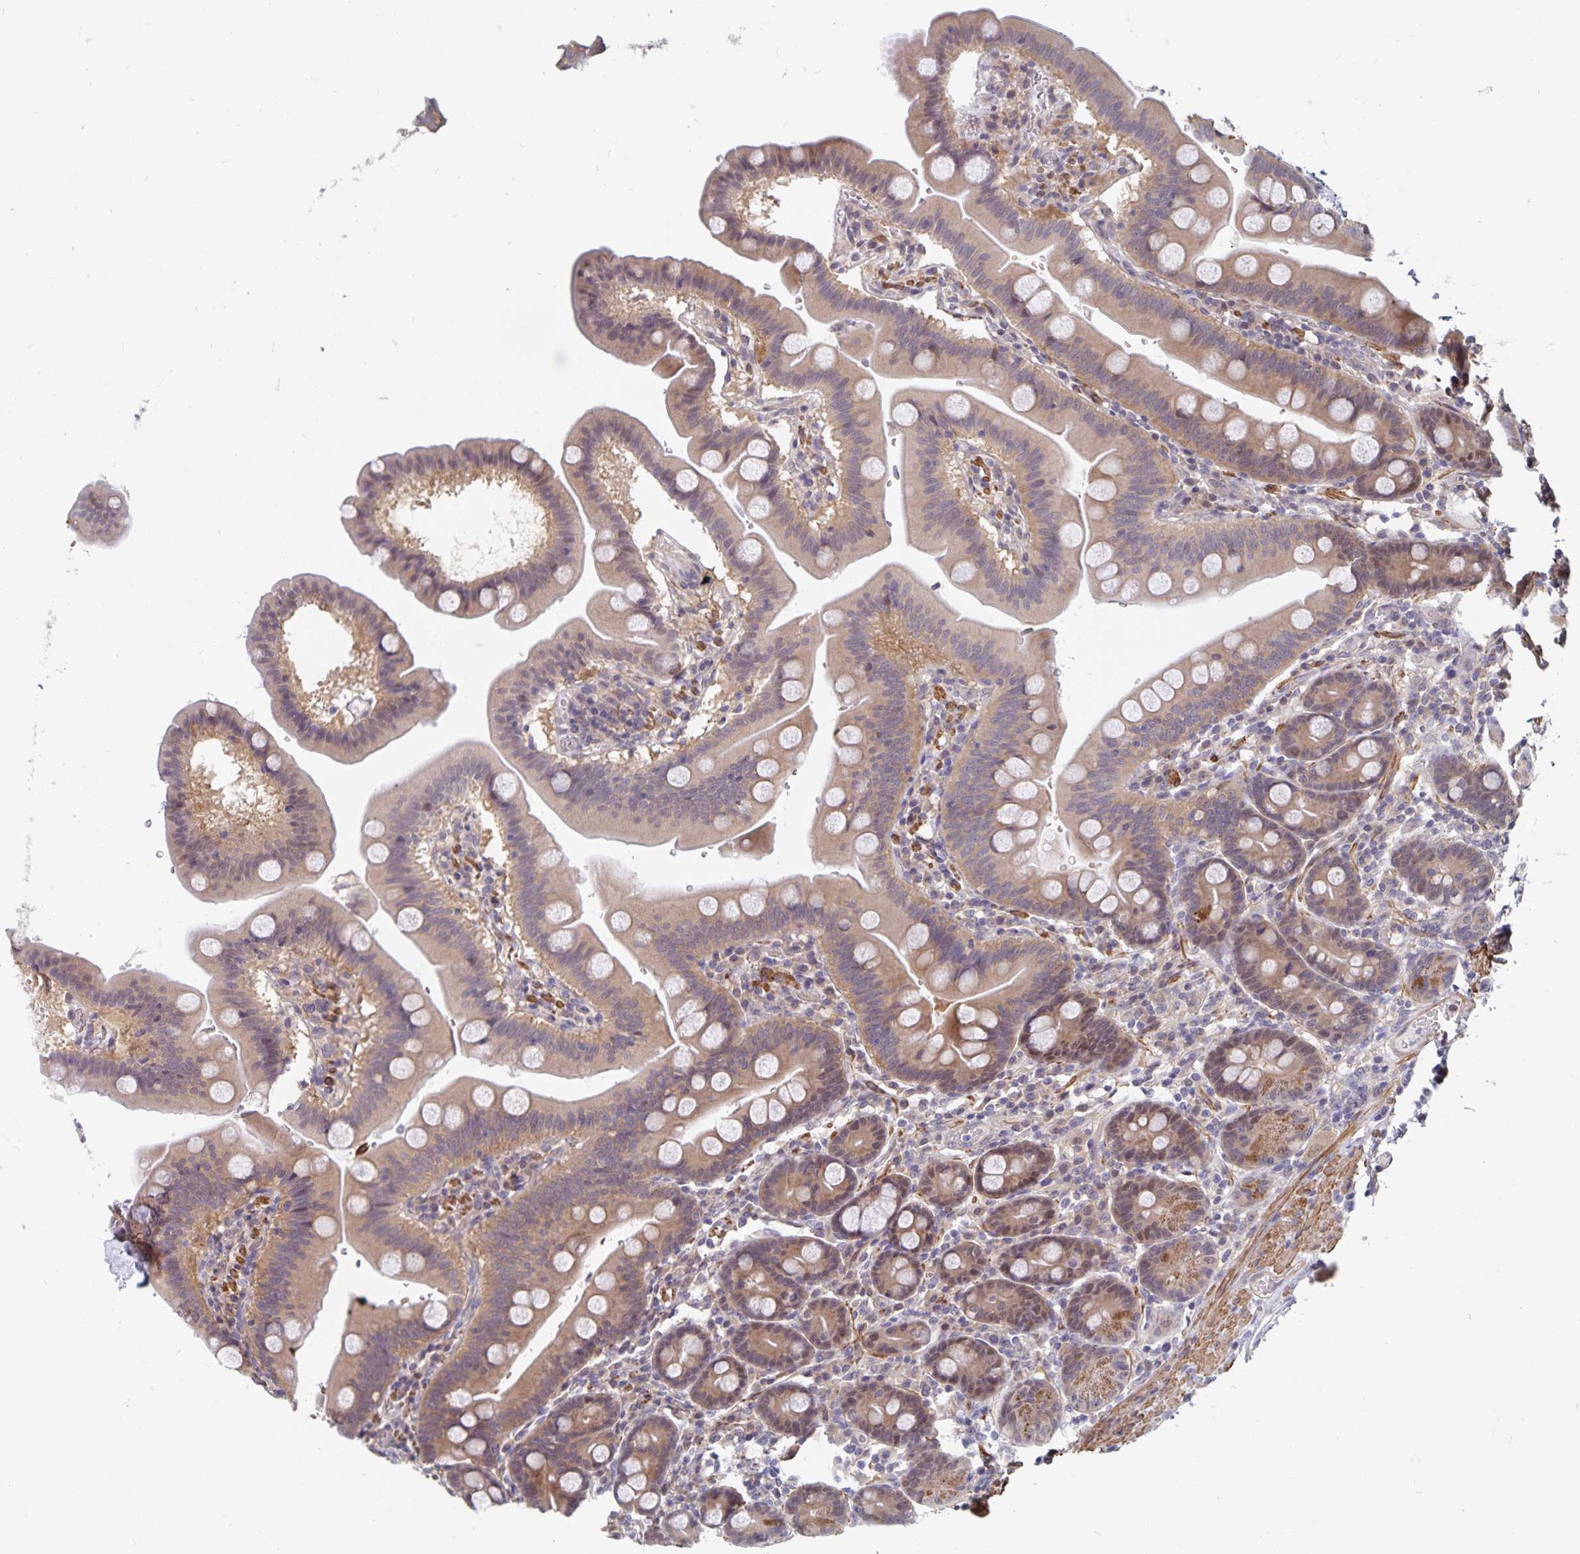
{"staining": {"intensity": "weak", "quantity": ">75%", "location": "cytoplasmic/membranous"}, "tissue": "duodenum", "cell_type": "Glandular cells", "image_type": "normal", "snomed": [{"axis": "morphology", "description": "Normal tissue, NOS"}, {"axis": "topography", "description": "Pancreas"}, {"axis": "topography", "description": "Duodenum"}], "caption": "The photomicrograph shows staining of normal duodenum, revealing weak cytoplasmic/membranous protein positivity (brown color) within glandular cells. (DAB IHC with brightfield microscopy, high magnification).", "gene": "BAG6", "patient": {"sex": "male", "age": 59}}